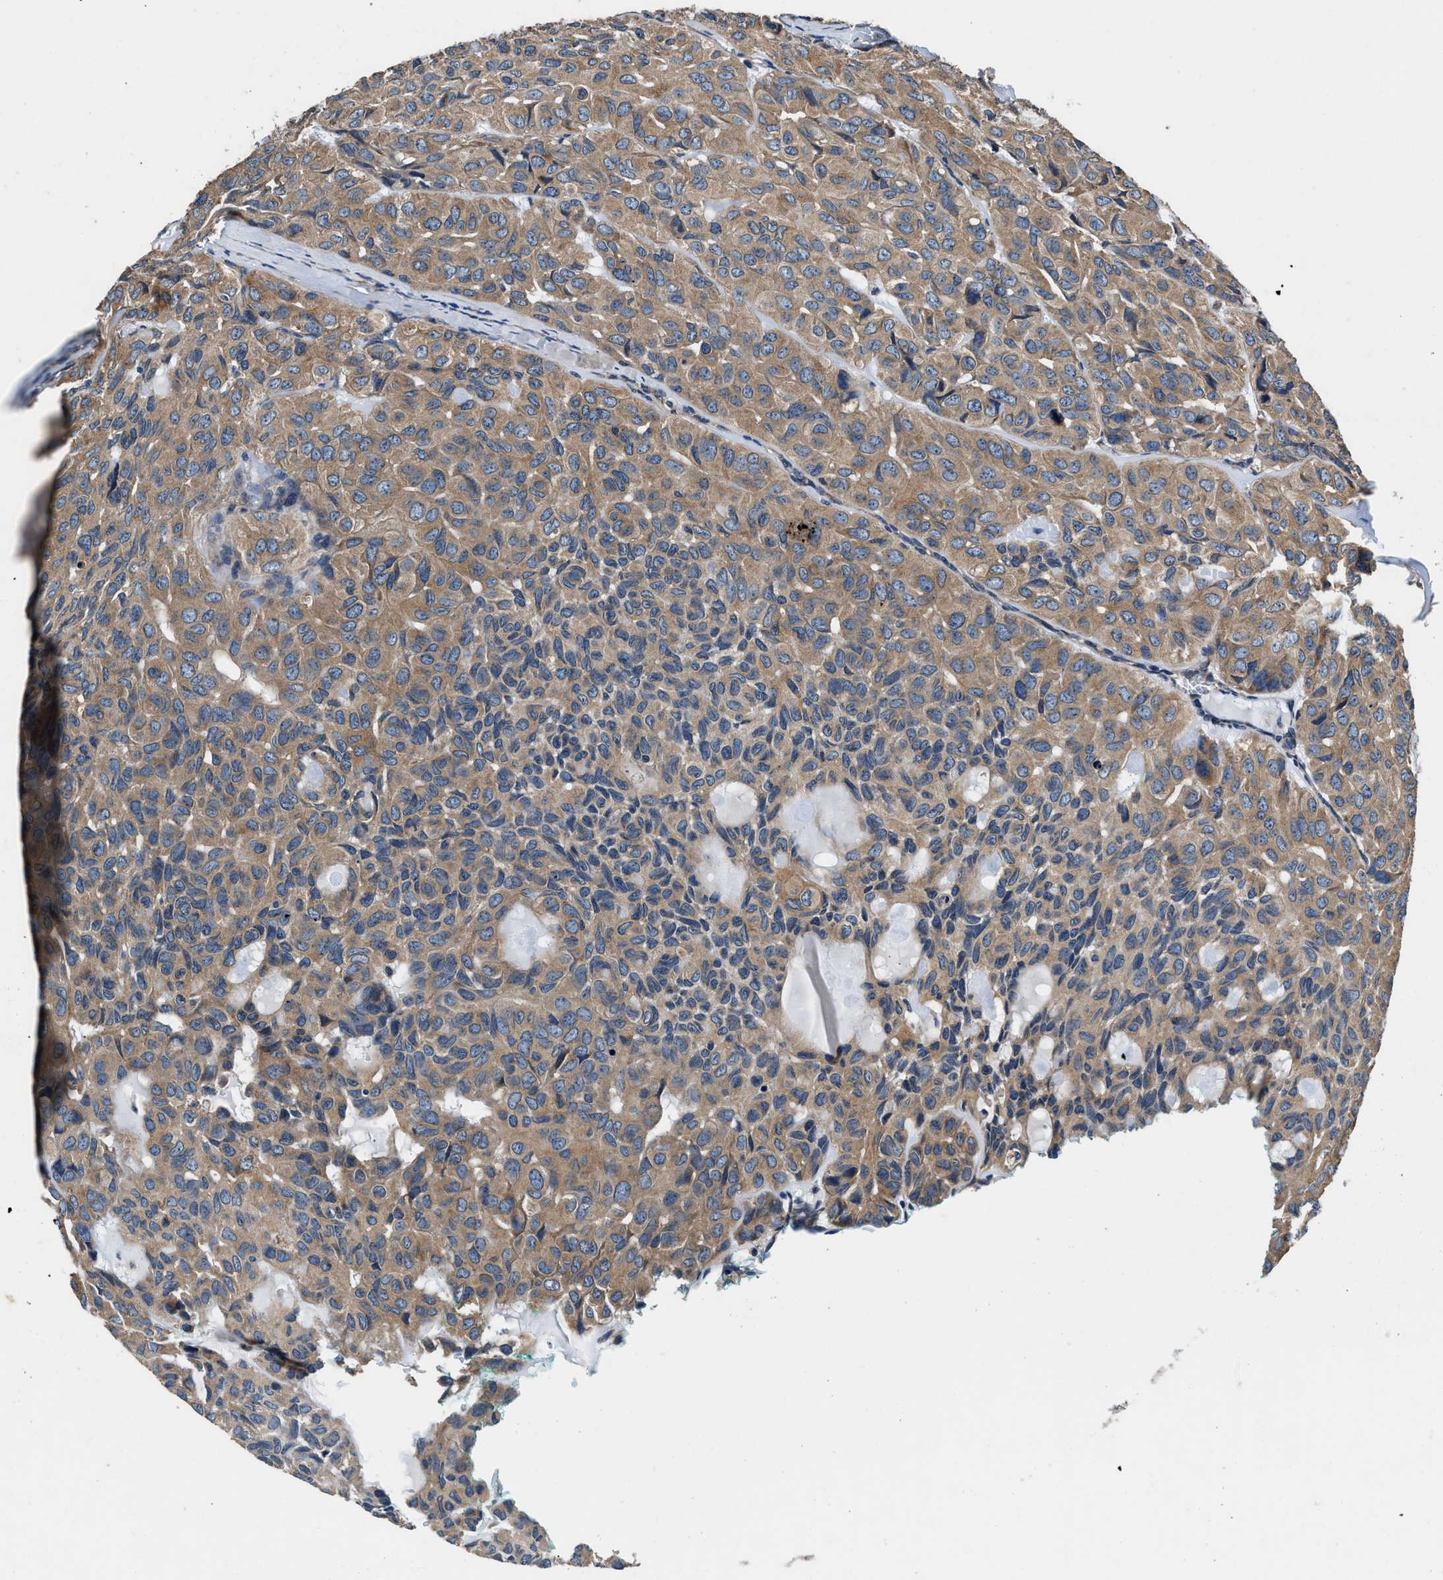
{"staining": {"intensity": "moderate", "quantity": ">75%", "location": "cytoplasmic/membranous"}, "tissue": "head and neck cancer", "cell_type": "Tumor cells", "image_type": "cancer", "snomed": [{"axis": "morphology", "description": "Adenocarcinoma, NOS"}, {"axis": "topography", "description": "Salivary gland, NOS"}, {"axis": "topography", "description": "Head-Neck"}], "caption": "Immunohistochemical staining of head and neck cancer displays medium levels of moderate cytoplasmic/membranous staining in about >75% of tumor cells.", "gene": "DHRS7B", "patient": {"sex": "female", "age": 76}}